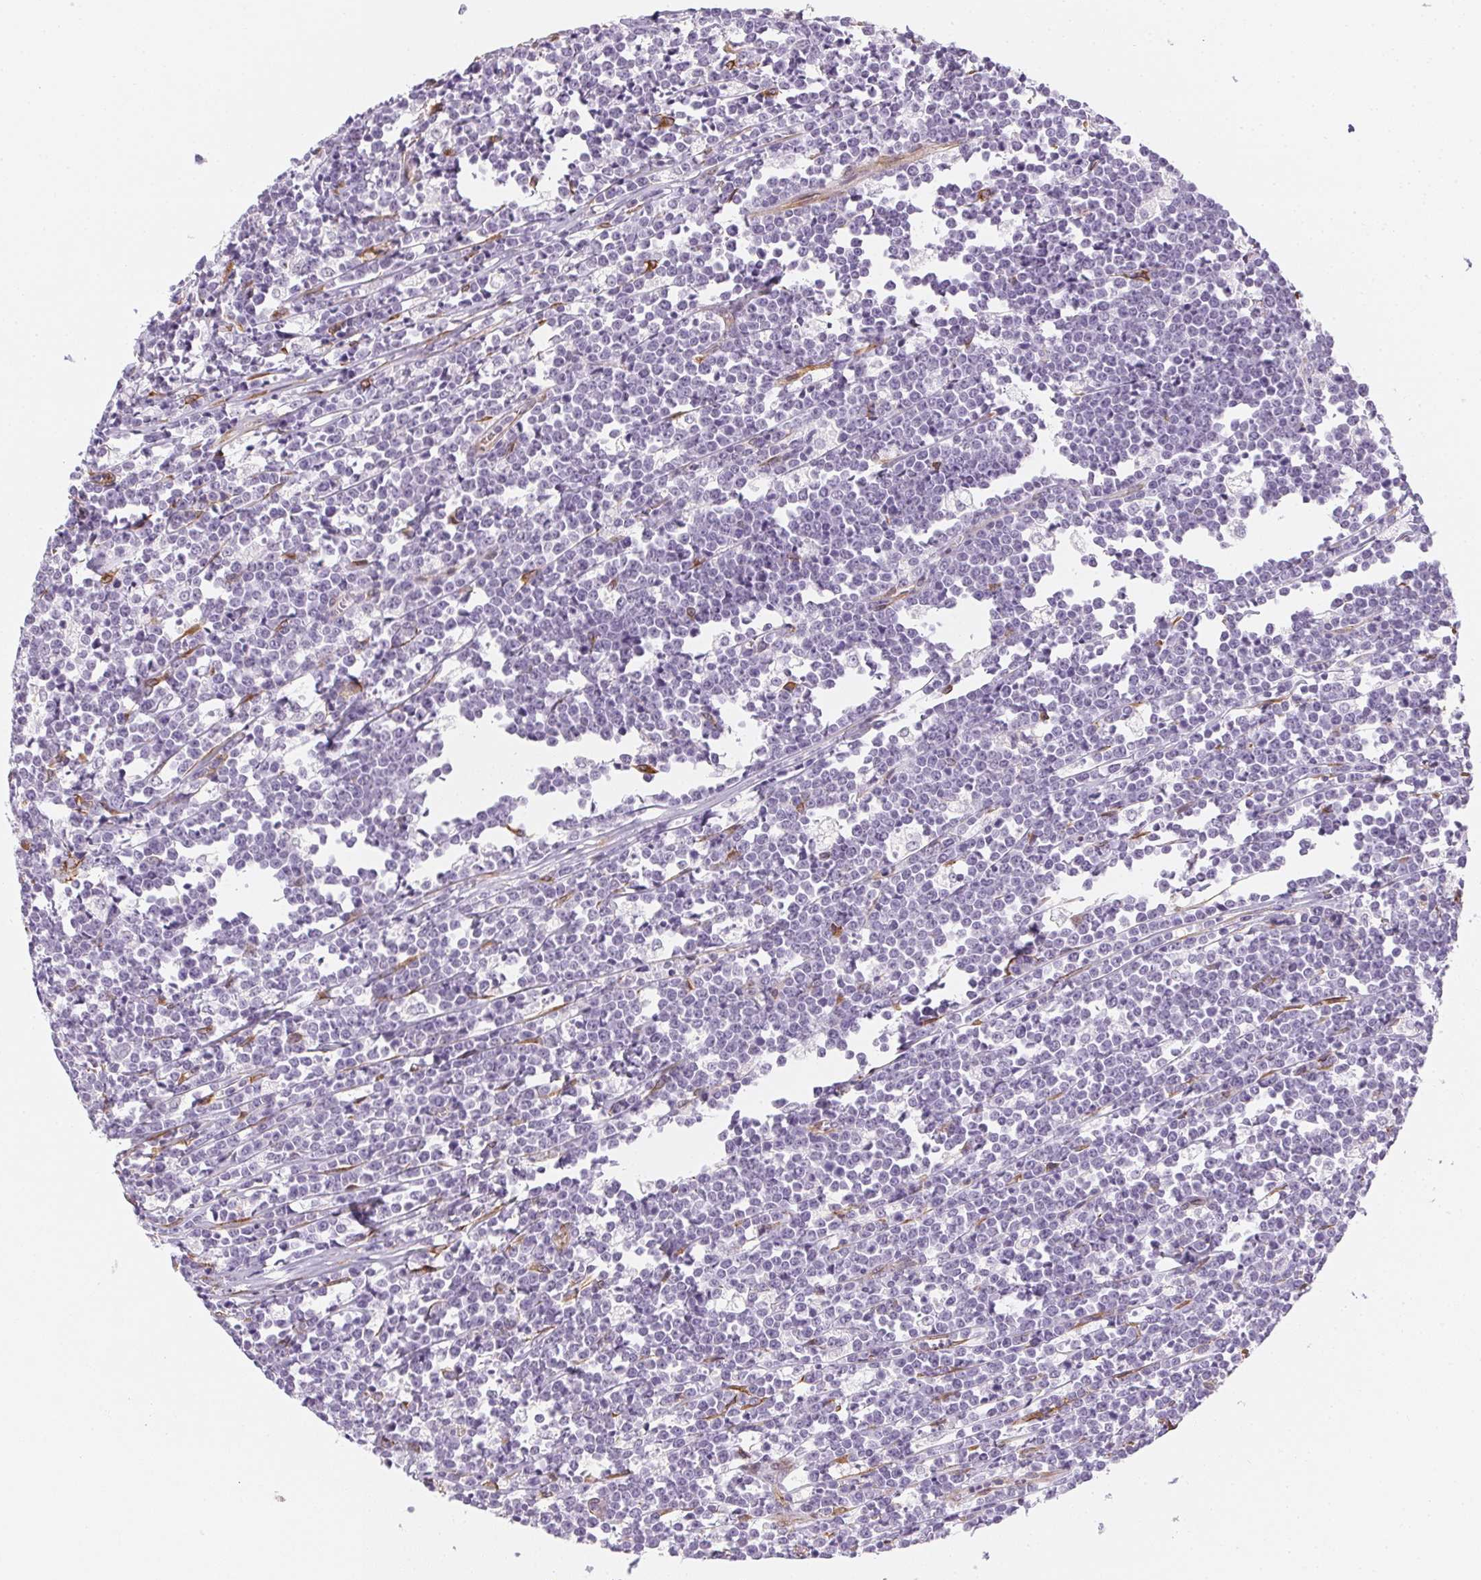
{"staining": {"intensity": "negative", "quantity": "none", "location": "none"}, "tissue": "lymphoma", "cell_type": "Tumor cells", "image_type": "cancer", "snomed": [{"axis": "morphology", "description": "Malignant lymphoma, non-Hodgkin's type, High grade"}, {"axis": "topography", "description": "Small intestine"}], "caption": "Photomicrograph shows no significant protein positivity in tumor cells of lymphoma.", "gene": "RSBN1", "patient": {"sex": "female", "age": 56}}